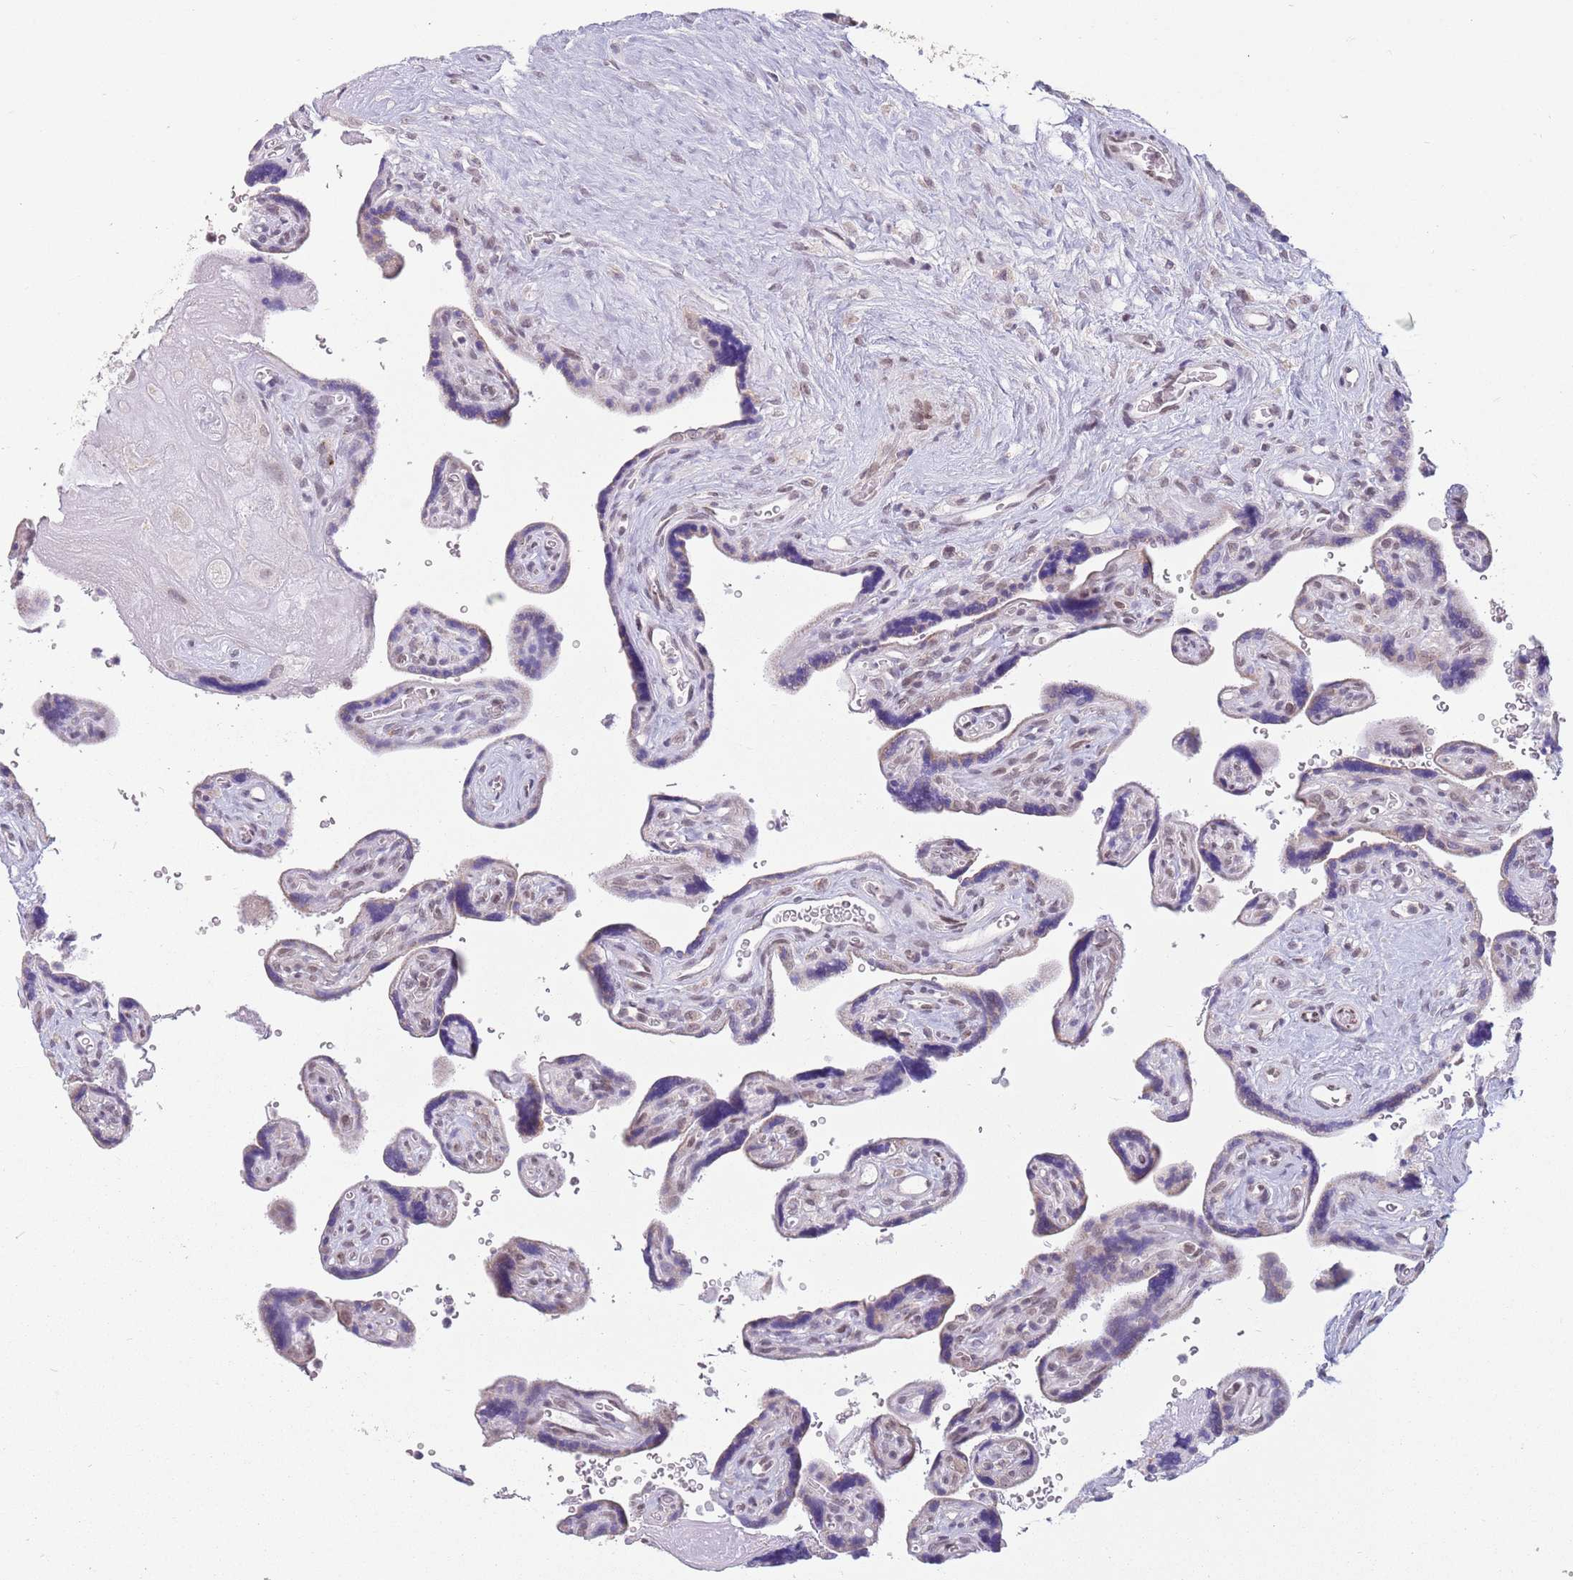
{"staining": {"intensity": "weak", "quantity": ">75%", "location": "cytoplasmic/membranous,nuclear"}, "tissue": "placenta", "cell_type": "Decidual cells", "image_type": "normal", "snomed": [{"axis": "morphology", "description": "Normal tissue, NOS"}, {"axis": "topography", "description": "Placenta"}], "caption": "Protein staining by IHC demonstrates weak cytoplasmic/membranous,nuclear positivity in approximately >75% of decidual cells in unremarkable placenta. (Brightfield microscopy of DAB IHC at high magnification).", "gene": "ZNF574", "patient": {"sex": "female", "age": 39}}